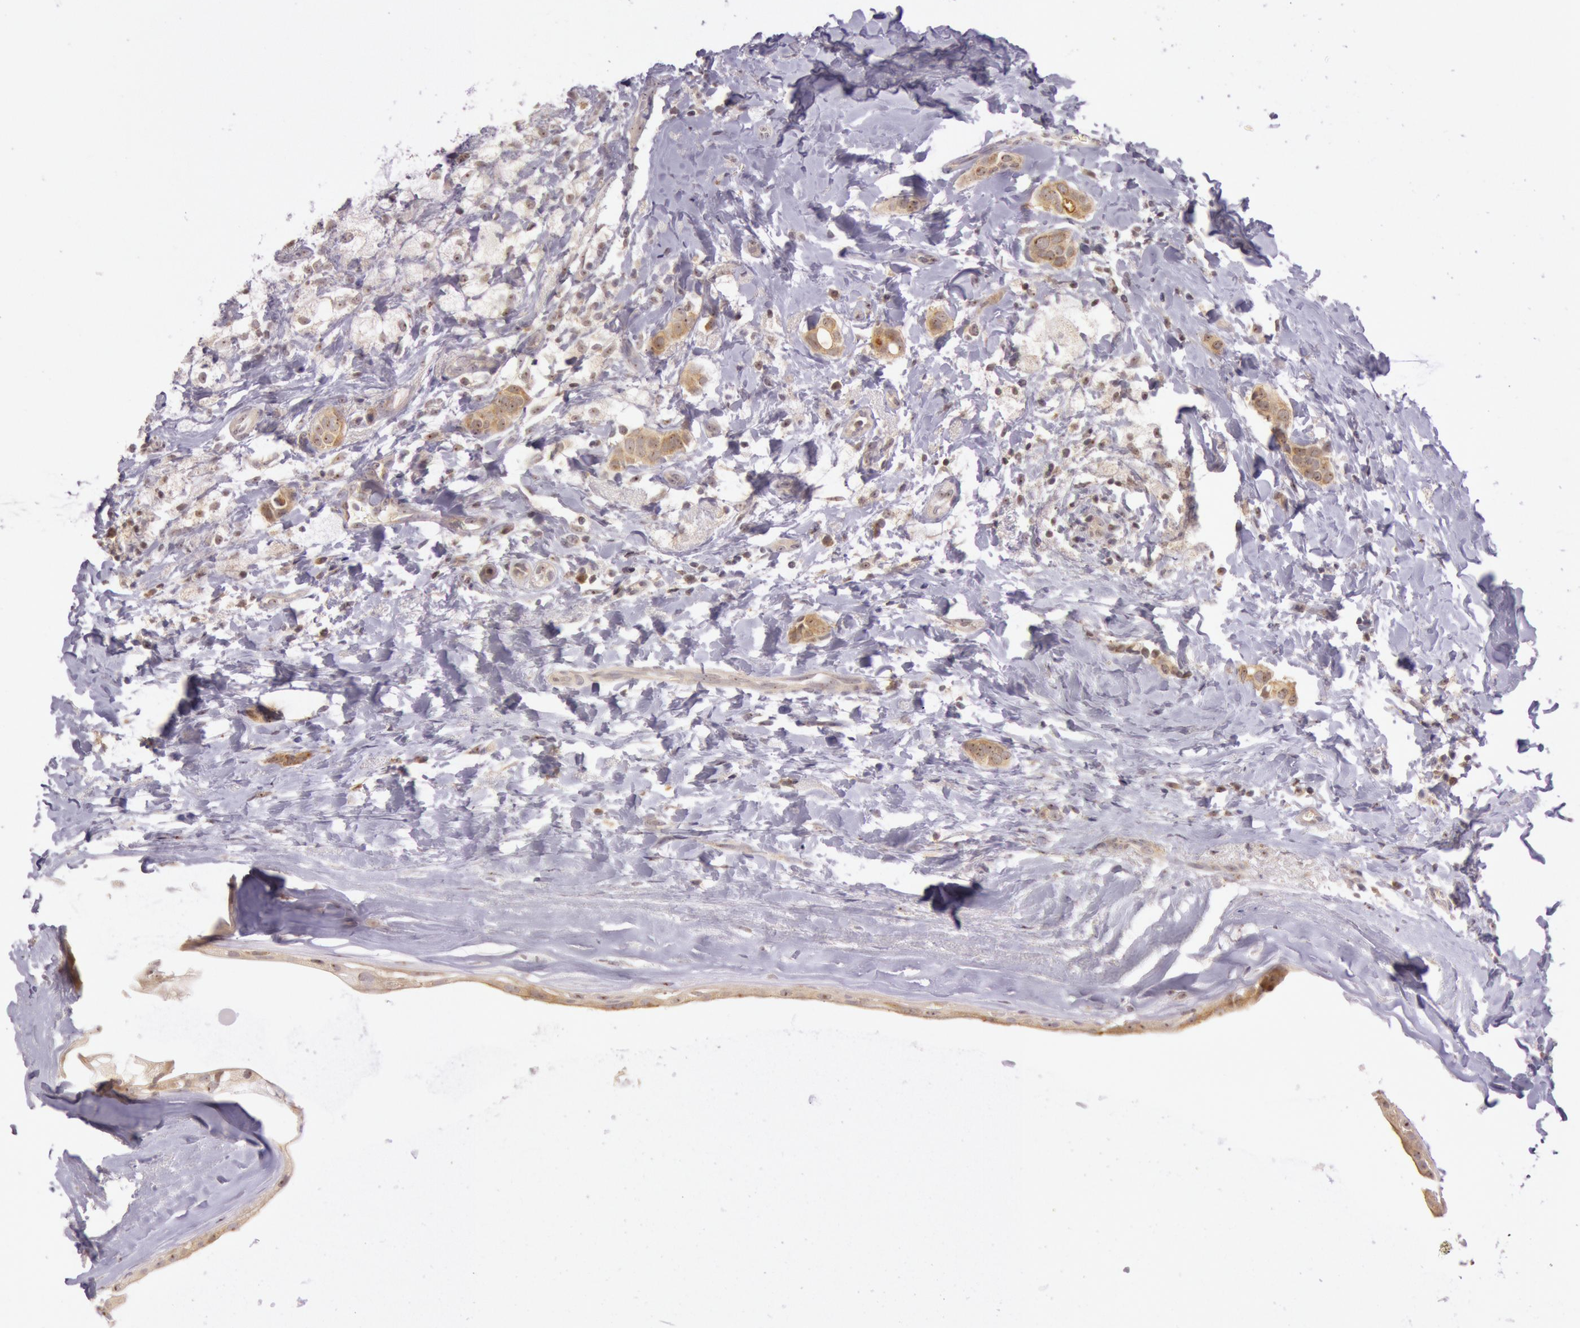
{"staining": {"intensity": "moderate", "quantity": ">75%", "location": "cytoplasmic/membranous,nuclear"}, "tissue": "breast cancer", "cell_type": "Tumor cells", "image_type": "cancer", "snomed": [{"axis": "morphology", "description": "Duct carcinoma"}, {"axis": "topography", "description": "Breast"}], "caption": "Human breast infiltrating ductal carcinoma stained with a brown dye reveals moderate cytoplasmic/membranous and nuclear positive expression in approximately >75% of tumor cells.", "gene": "CDK16", "patient": {"sex": "female", "age": 54}}